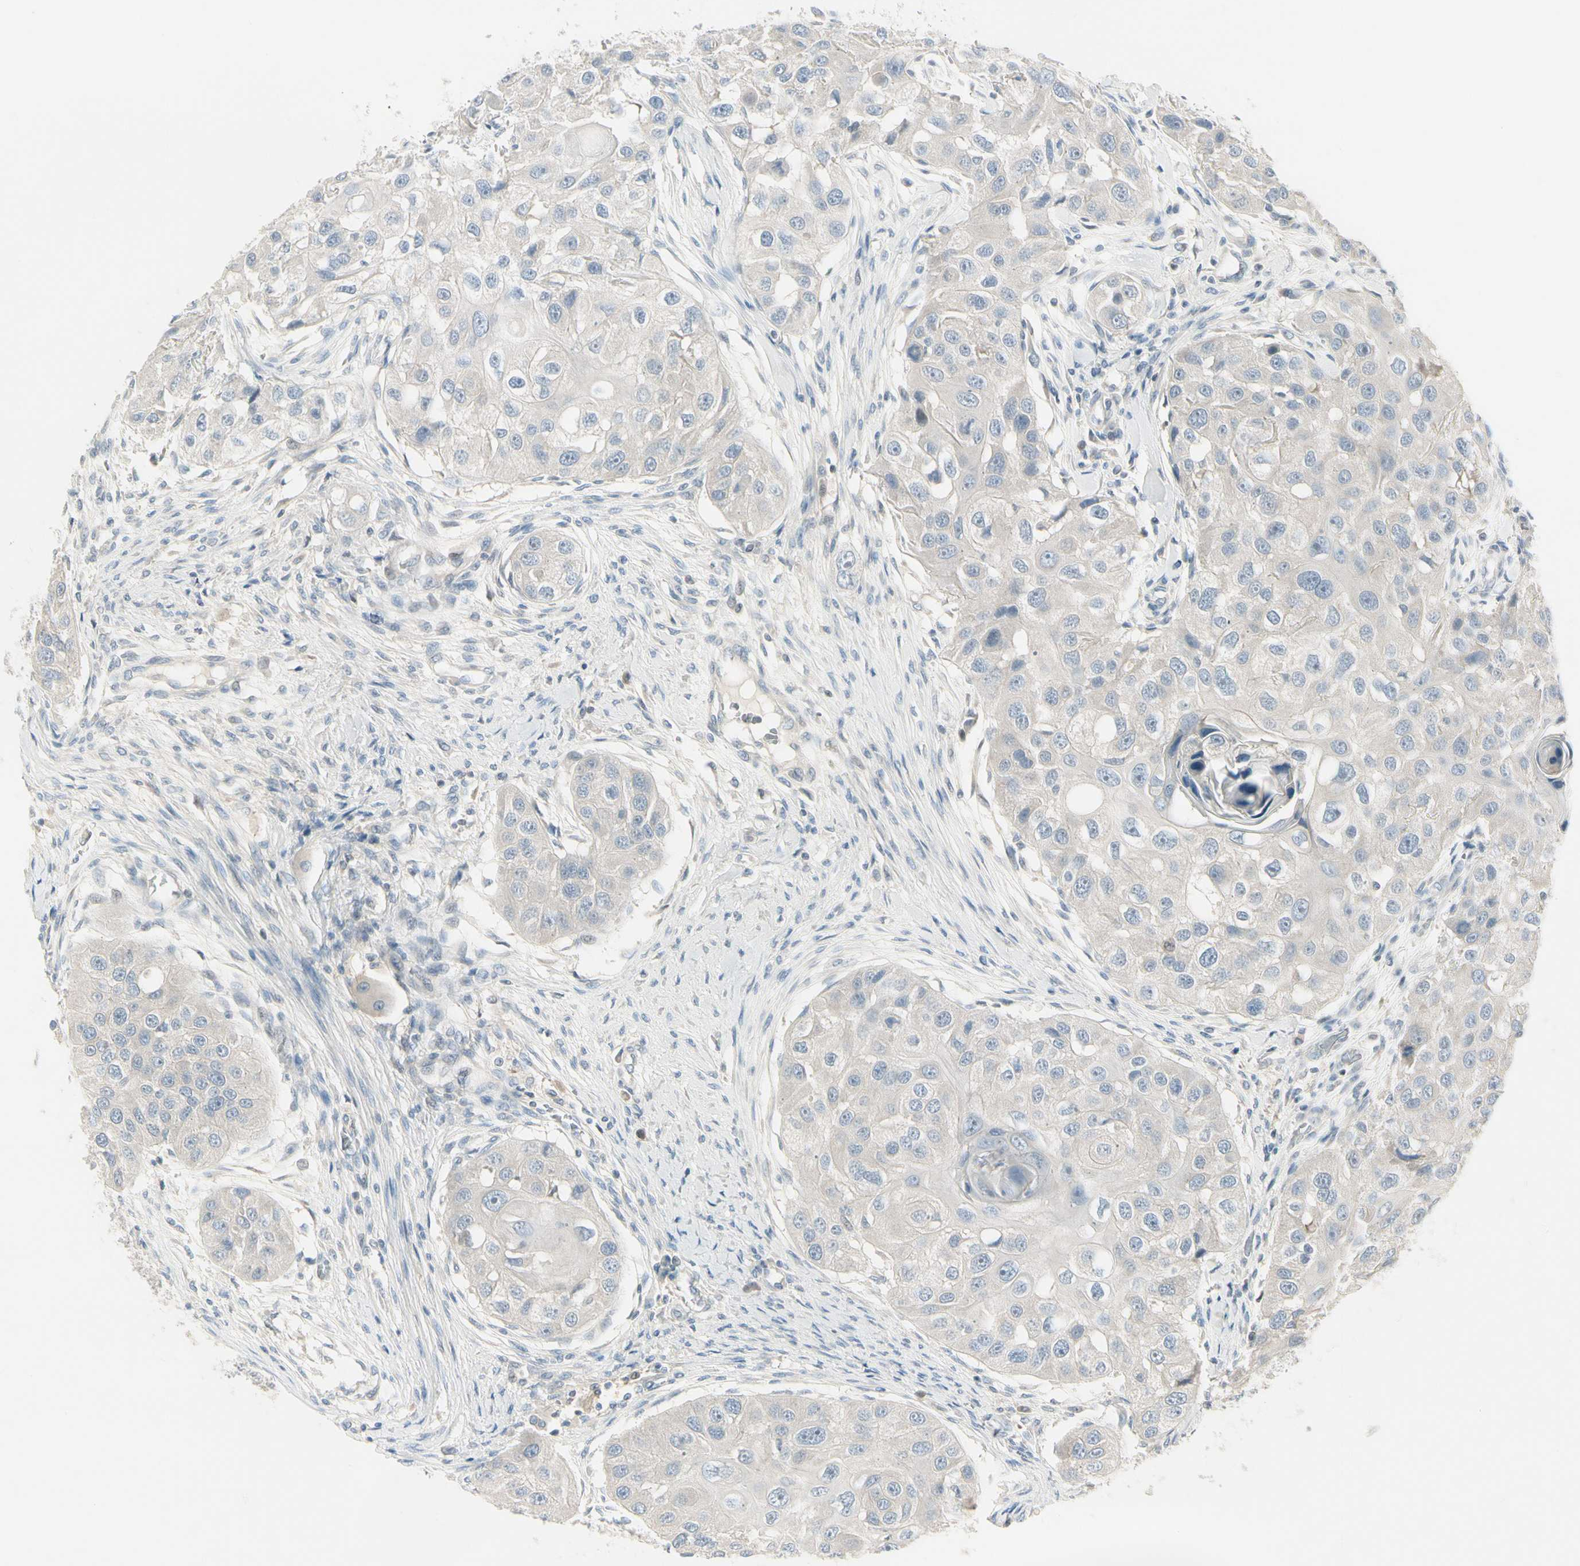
{"staining": {"intensity": "negative", "quantity": "none", "location": "none"}, "tissue": "head and neck cancer", "cell_type": "Tumor cells", "image_type": "cancer", "snomed": [{"axis": "morphology", "description": "Normal tissue, NOS"}, {"axis": "morphology", "description": "Squamous cell carcinoma, NOS"}, {"axis": "topography", "description": "Skeletal muscle"}, {"axis": "topography", "description": "Head-Neck"}], "caption": "High magnification brightfield microscopy of head and neck squamous cell carcinoma stained with DAB (3,3'-diaminobenzidine) (brown) and counterstained with hematoxylin (blue): tumor cells show no significant positivity.", "gene": "CYP2E1", "patient": {"sex": "male", "age": 51}}